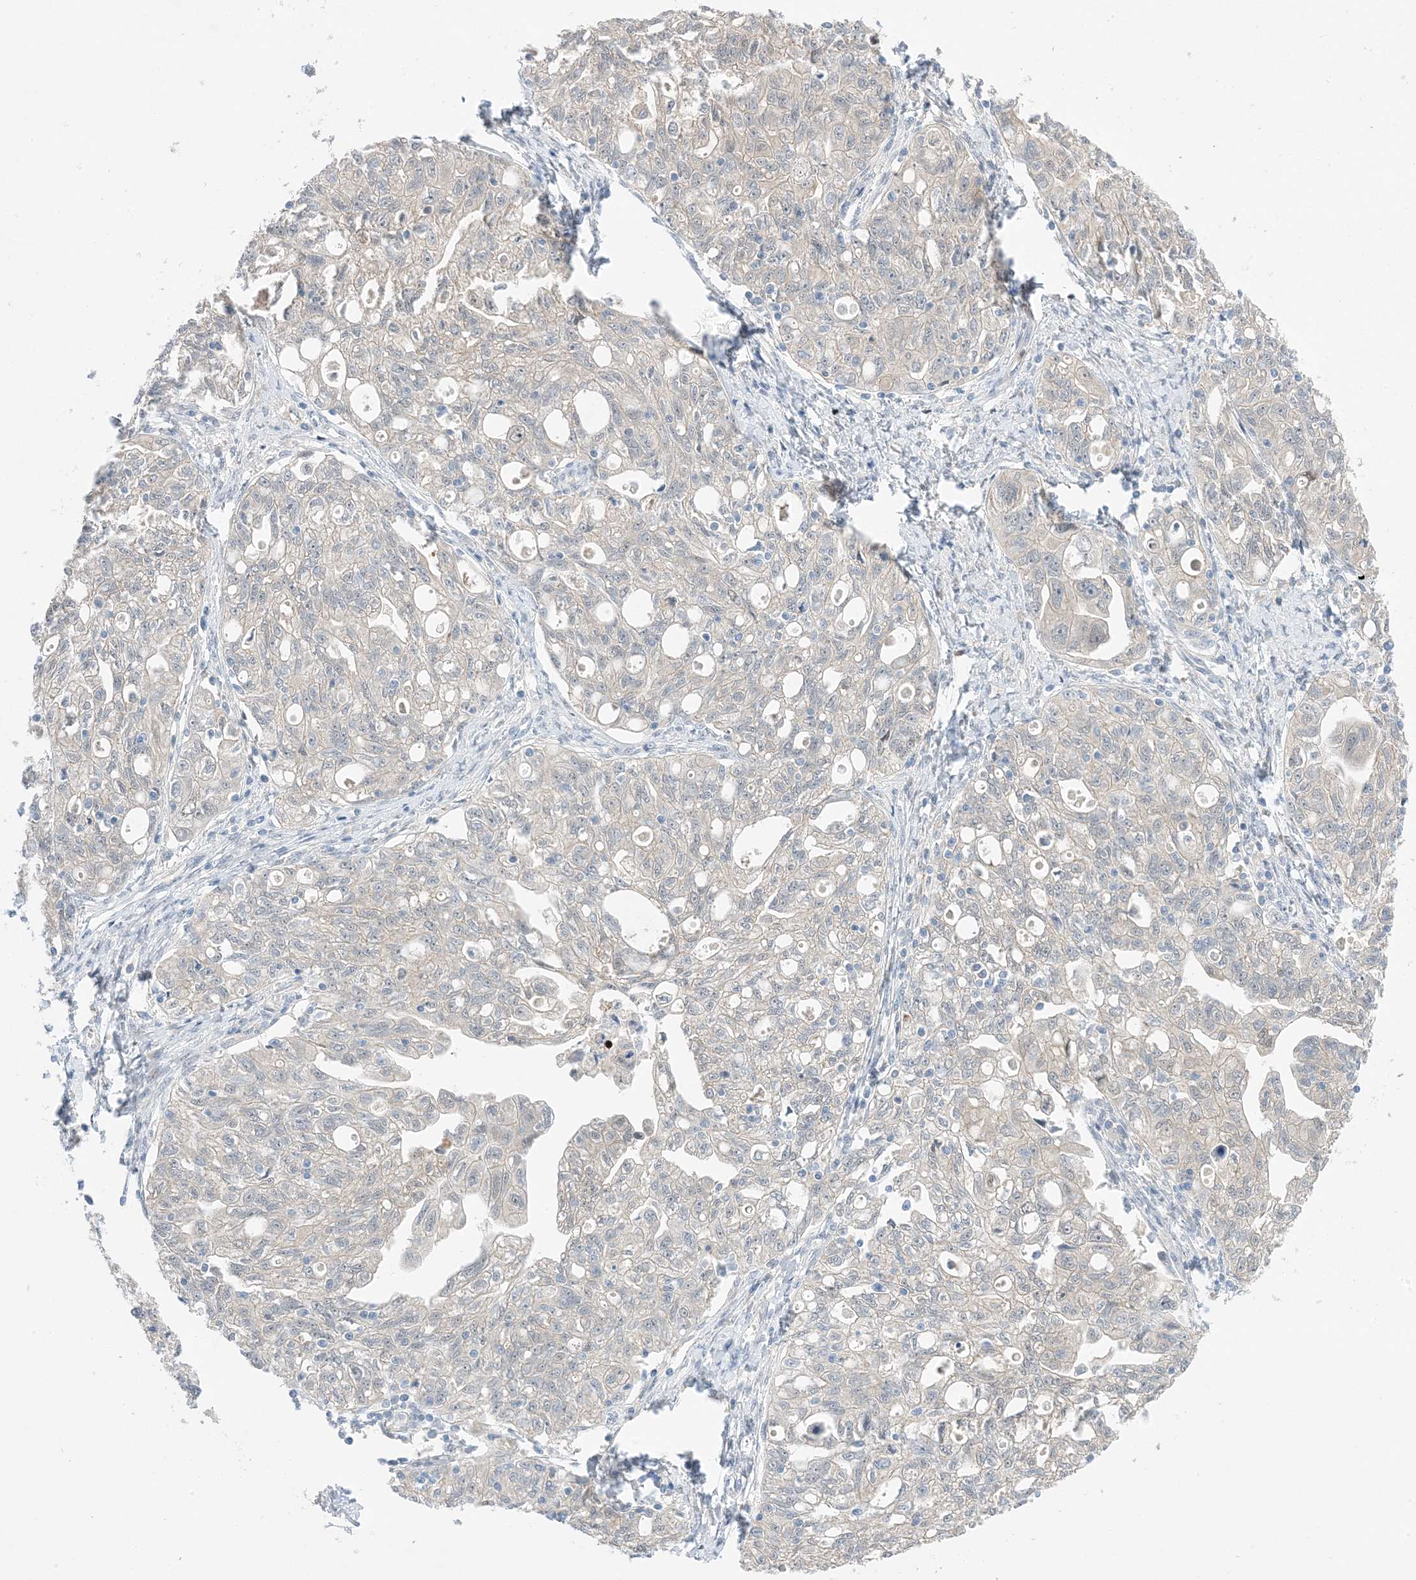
{"staining": {"intensity": "negative", "quantity": "none", "location": "none"}, "tissue": "ovarian cancer", "cell_type": "Tumor cells", "image_type": "cancer", "snomed": [{"axis": "morphology", "description": "Carcinoma, NOS"}, {"axis": "morphology", "description": "Cystadenocarcinoma, serous, NOS"}, {"axis": "topography", "description": "Ovary"}], "caption": "A photomicrograph of human serous cystadenocarcinoma (ovarian) is negative for staining in tumor cells.", "gene": "KIFBP", "patient": {"sex": "female", "age": 69}}